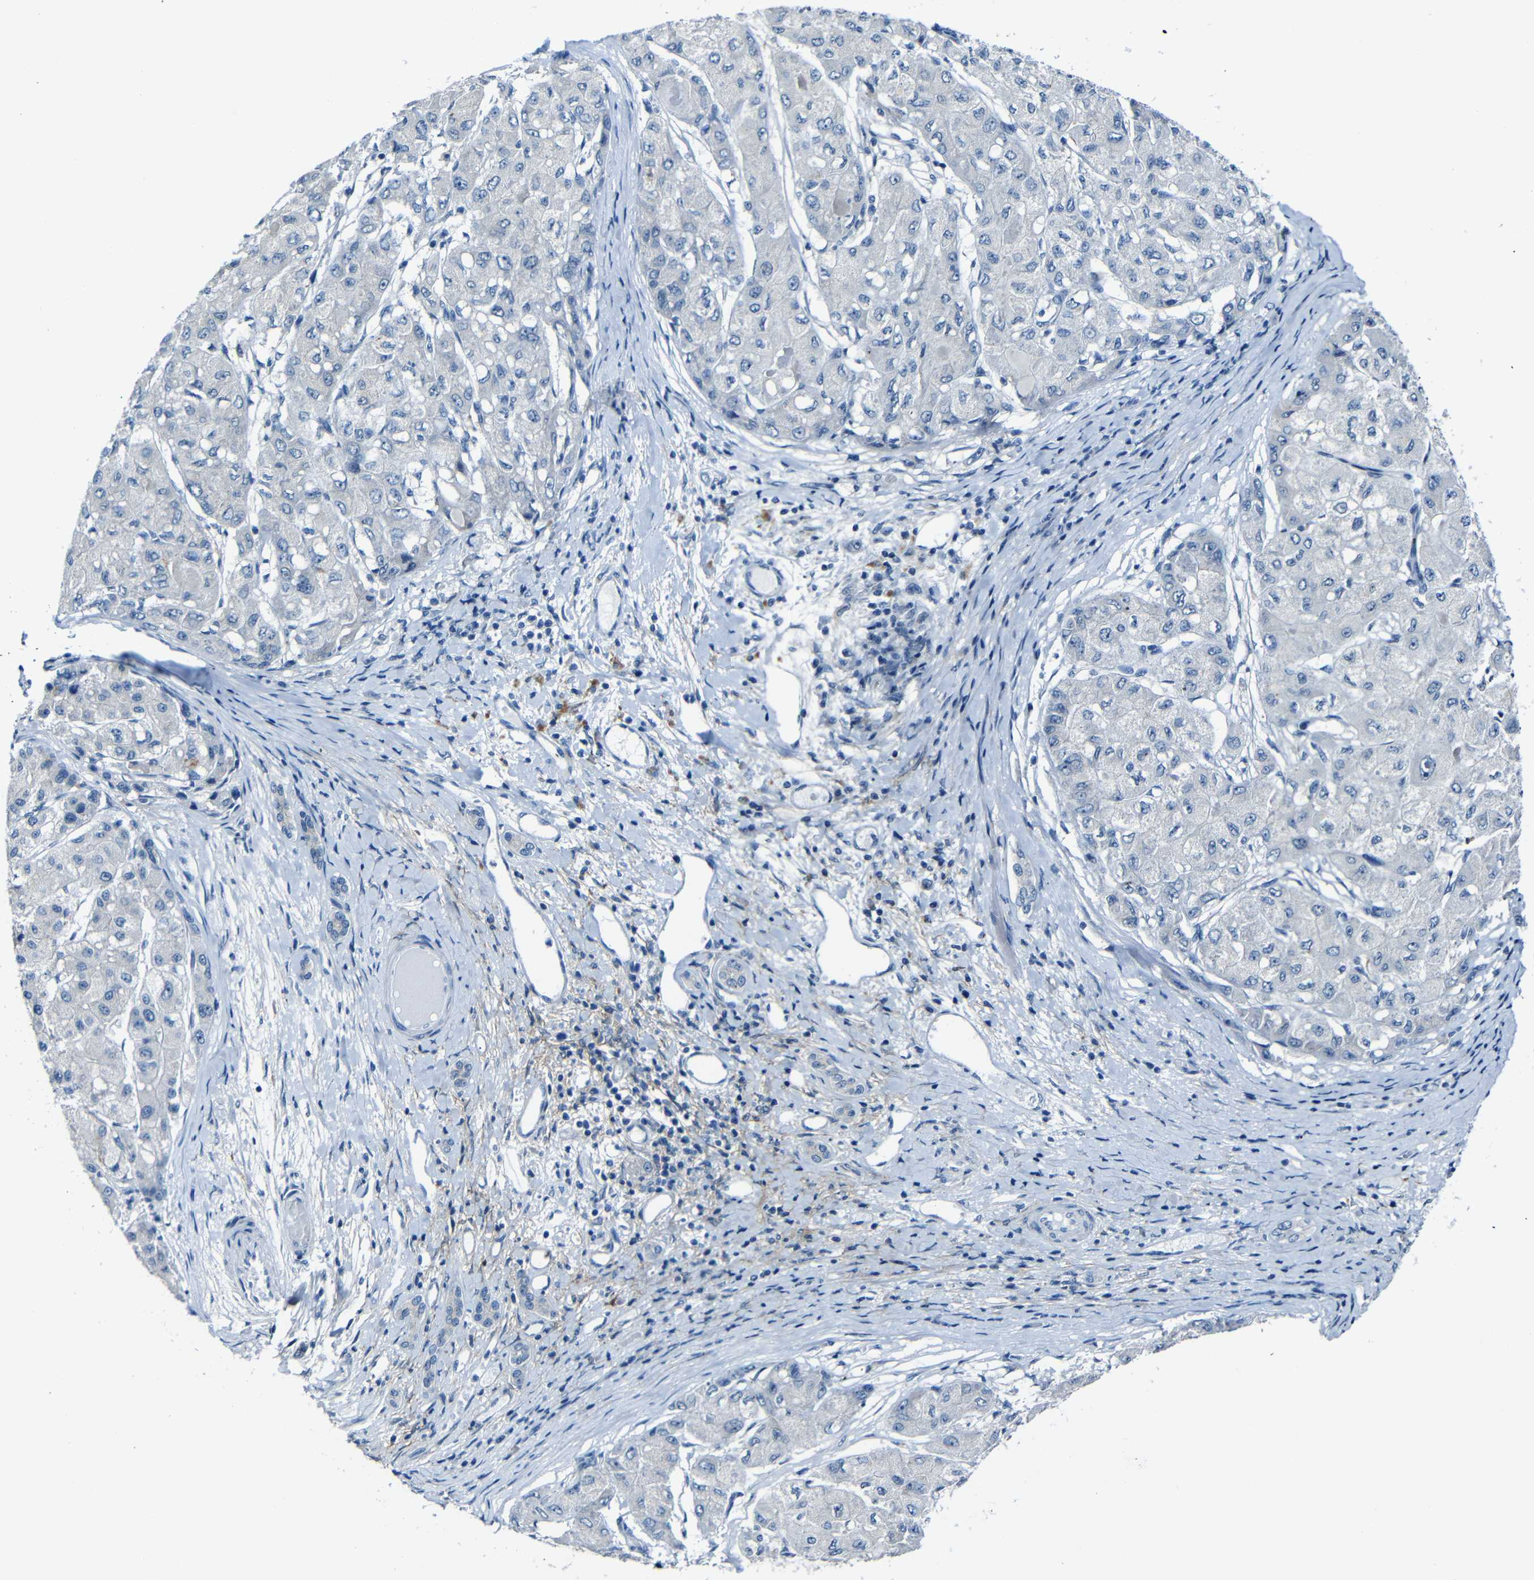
{"staining": {"intensity": "negative", "quantity": "none", "location": "none"}, "tissue": "liver cancer", "cell_type": "Tumor cells", "image_type": "cancer", "snomed": [{"axis": "morphology", "description": "Carcinoma, Hepatocellular, NOS"}, {"axis": "topography", "description": "Liver"}], "caption": "This is an immunohistochemistry micrograph of human liver hepatocellular carcinoma. There is no staining in tumor cells.", "gene": "ANK3", "patient": {"sex": "male", "age": 80}}